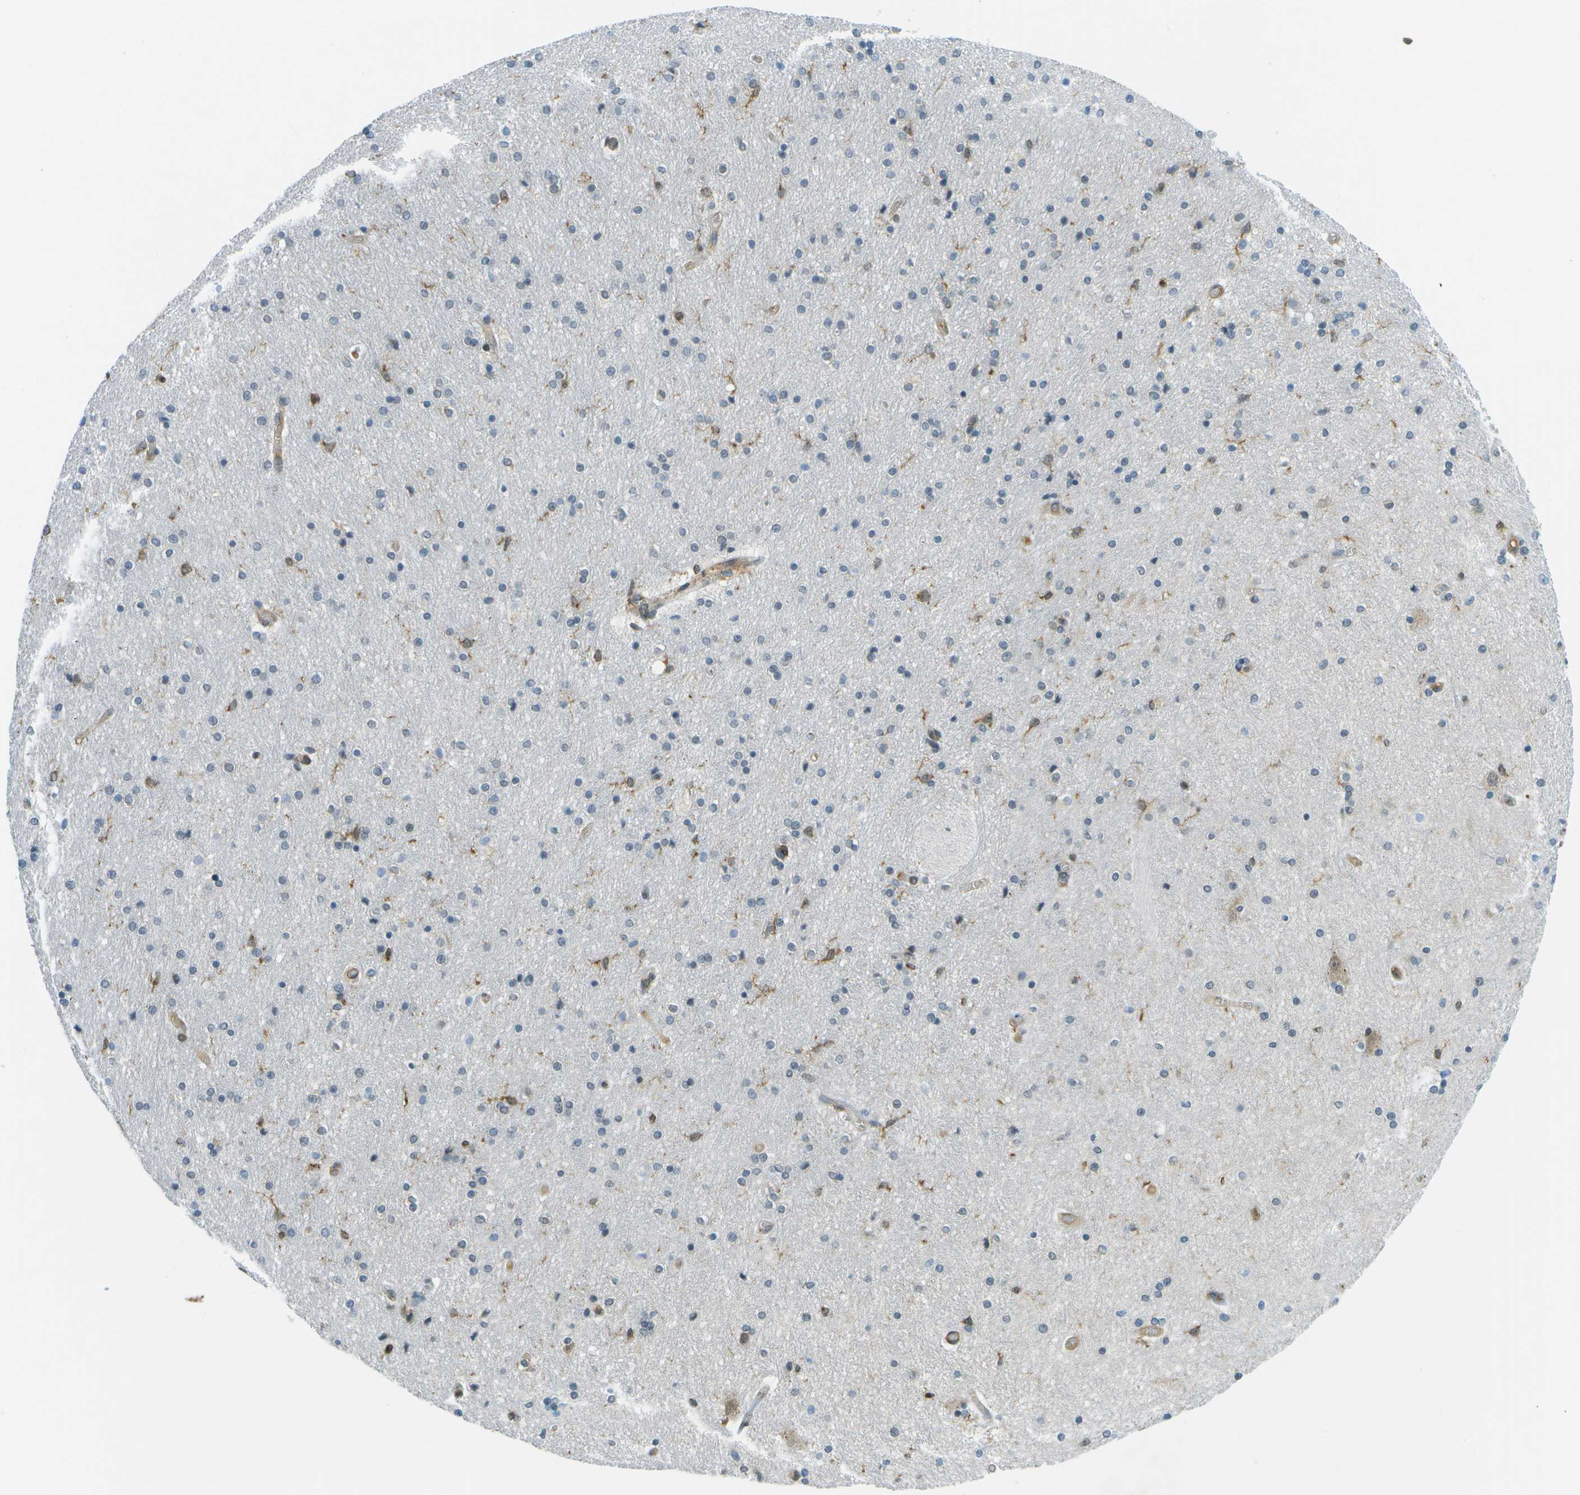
{"staining": {"intensity": "moderate", "quantity": "<25%", "location": "cytoplasmic/membranous"}, "tissue": "hippocampus", "cell_type": "Glial cells", "image_type": "normal", "snomed": [{"axis": "morphology", "description": "Normal tissue, NOS"}, {"axis": "topography", "description": "Hippocampus"}], "caption": "Moderate cytoplasmic/membranous positivity is present in approximately <25% of glial cells in normal hippocampus.", "gene": "TMTC1", "patient": {"sex": "female", "age": 54}}